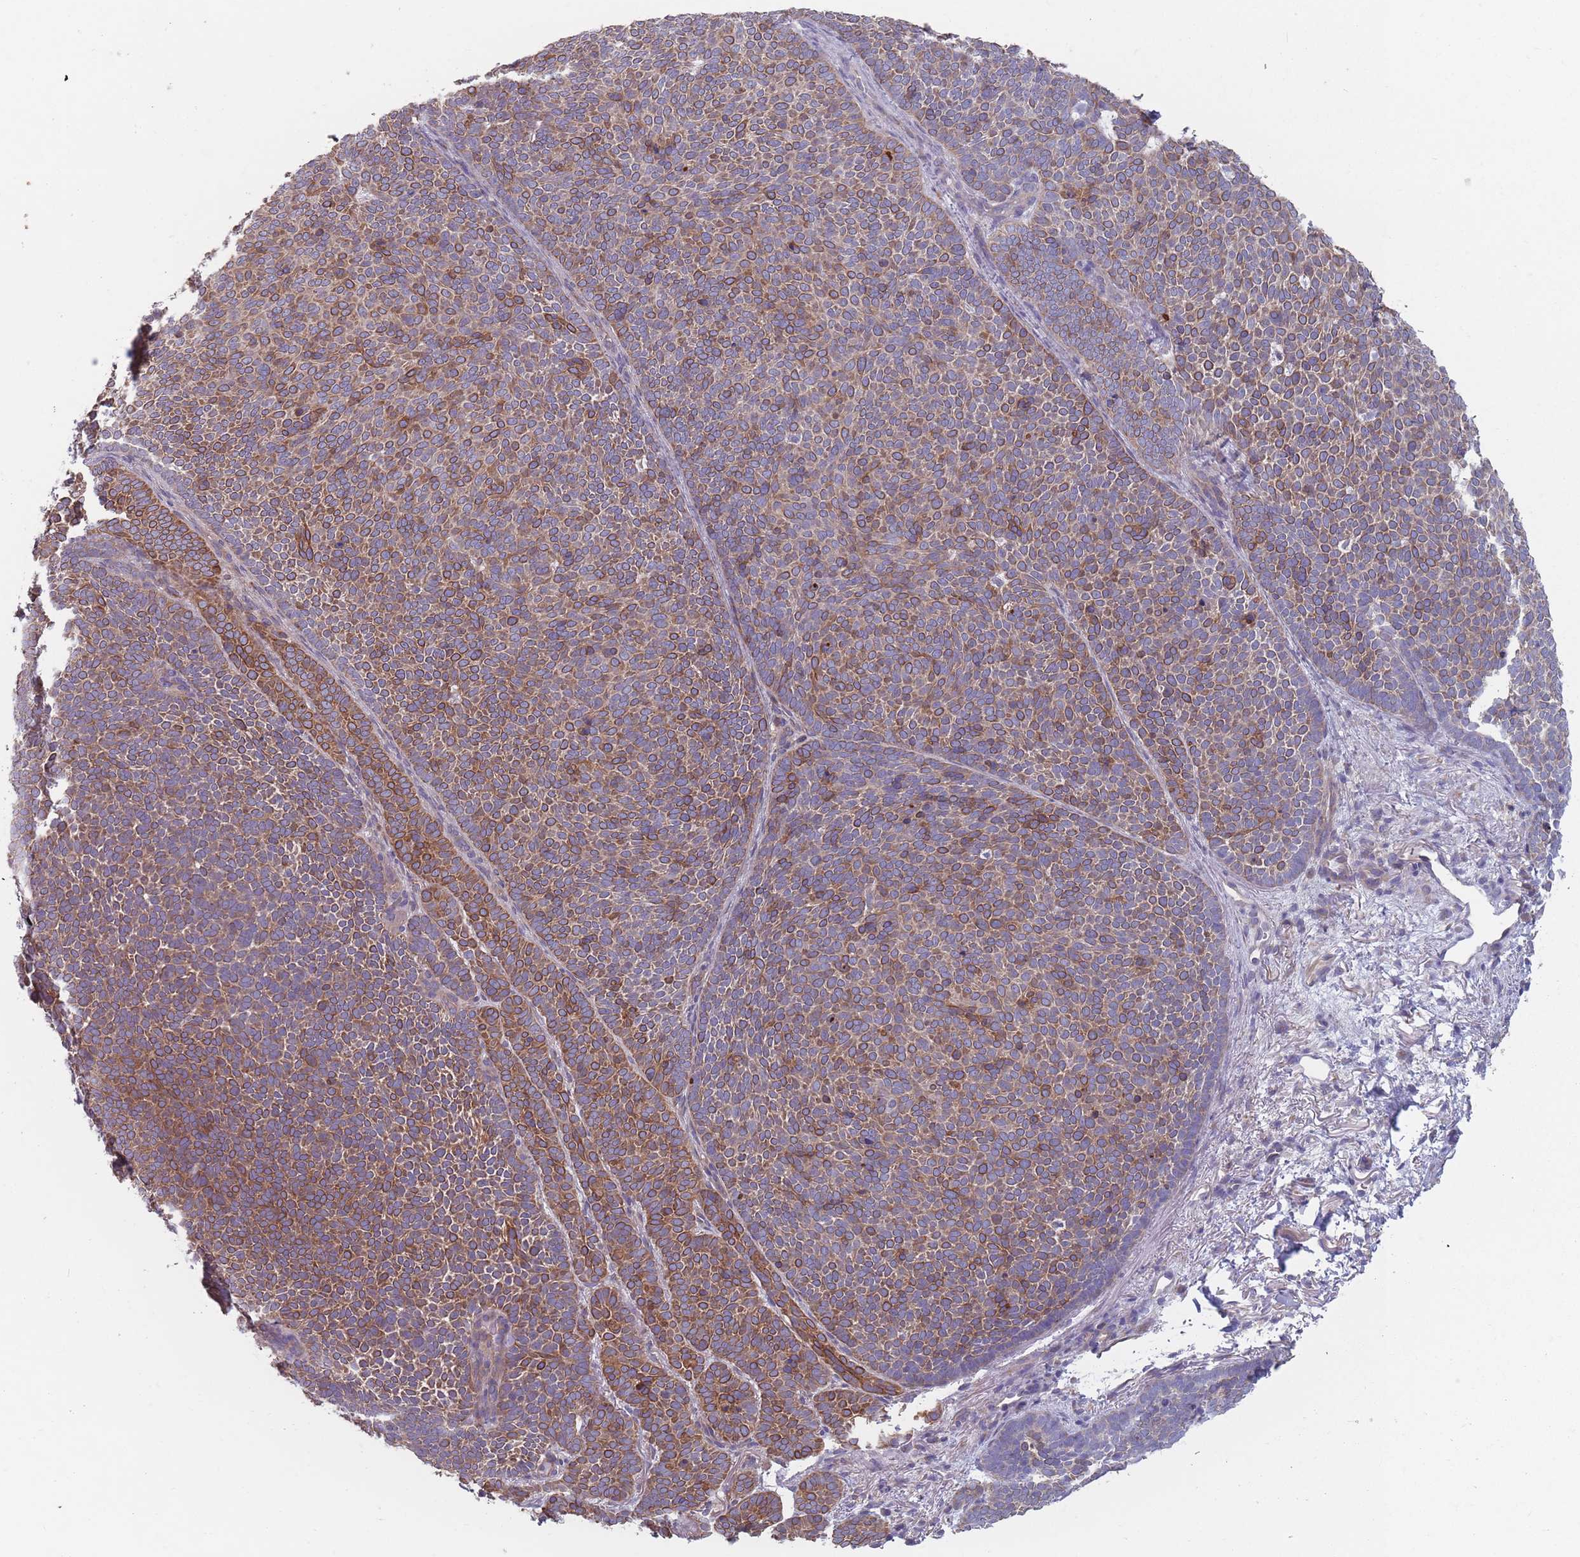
{"staining": {"intensity": "moderate", "quantity": ">75%", "location": "cytoplasmic/membranous"}, "tissue": "skin cancer", "cell_type": "Tumor cells", "image_type": "cancer", "snomed": [{"axis": "morphology", "description": "Basal cell carcinoma"}, {"axis": "topography", "description": "Skin"}], "caption": "Immunohistochemical staining of human skin cancer (basal cell carcinoma) exhibits medium levels of moderate cytoplasmic/membranous protein positivity in about >75% of tumor cells. (DAB = brown stain, brightfield microscopy at high magnification).", "gene": "HSBP1L1", "patient": {"sex": "female", "age": 77}}